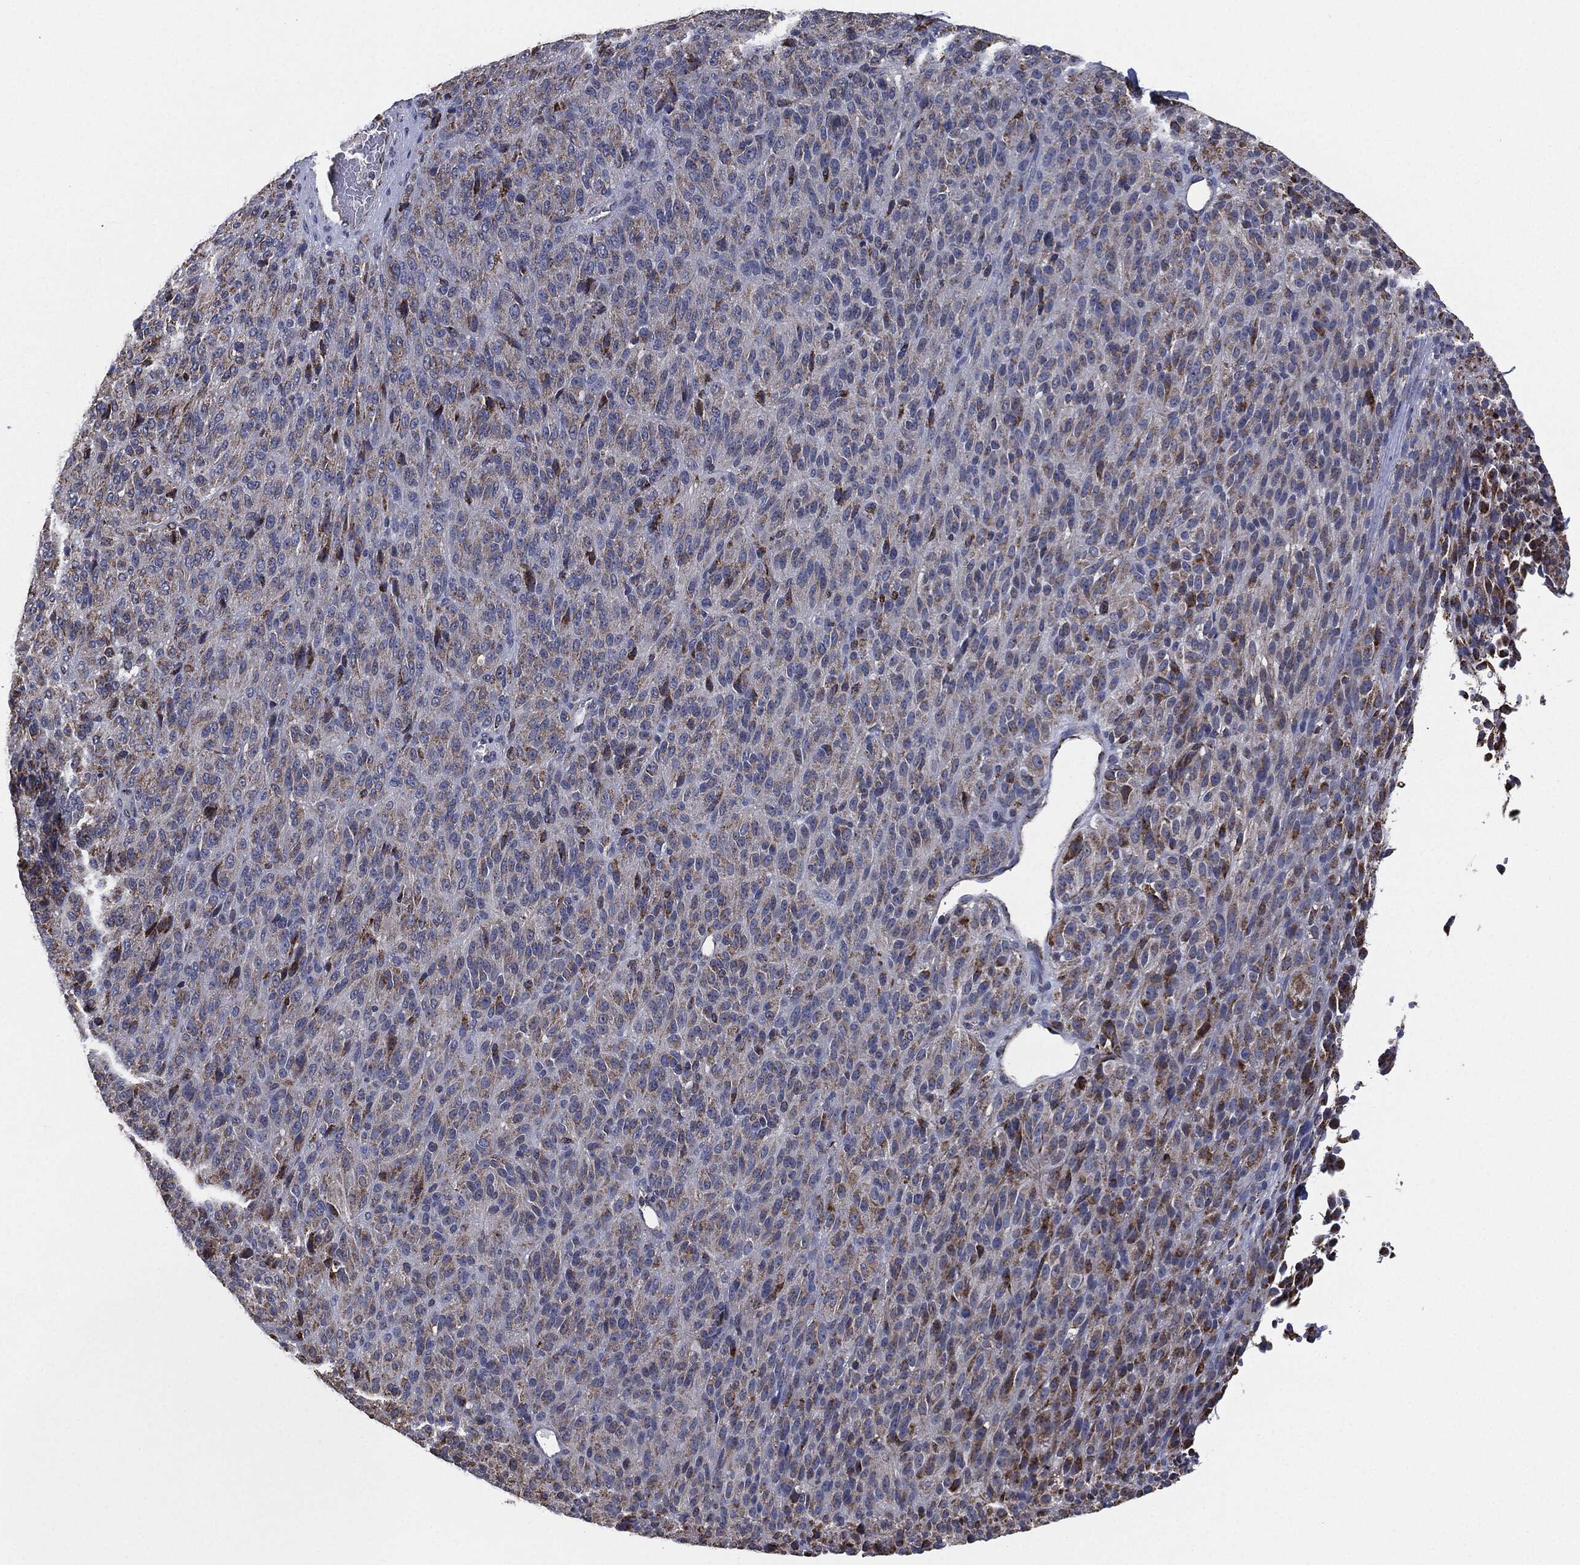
{"staining": {"intensity": "strong", "quantity": "25%-75%", "location": "cytoplasmic/membranous"}, "tissue": "melanoma", "cell_type": "Tumor cells", "image_type": "cancer", "snomed": [{"axis": "morphology", "description": "Malignant melanoma, Metastatic site"}, {"axis": "topography", "description": "Brain"}], "caption": "A brown stain shows strong cytoplasmic/membranous positivity of a protein in malignant melanoma (metastatic site) tumor cells.", "gene": "NDUFV2", "patient": {"sex": "female", "age": 56}}